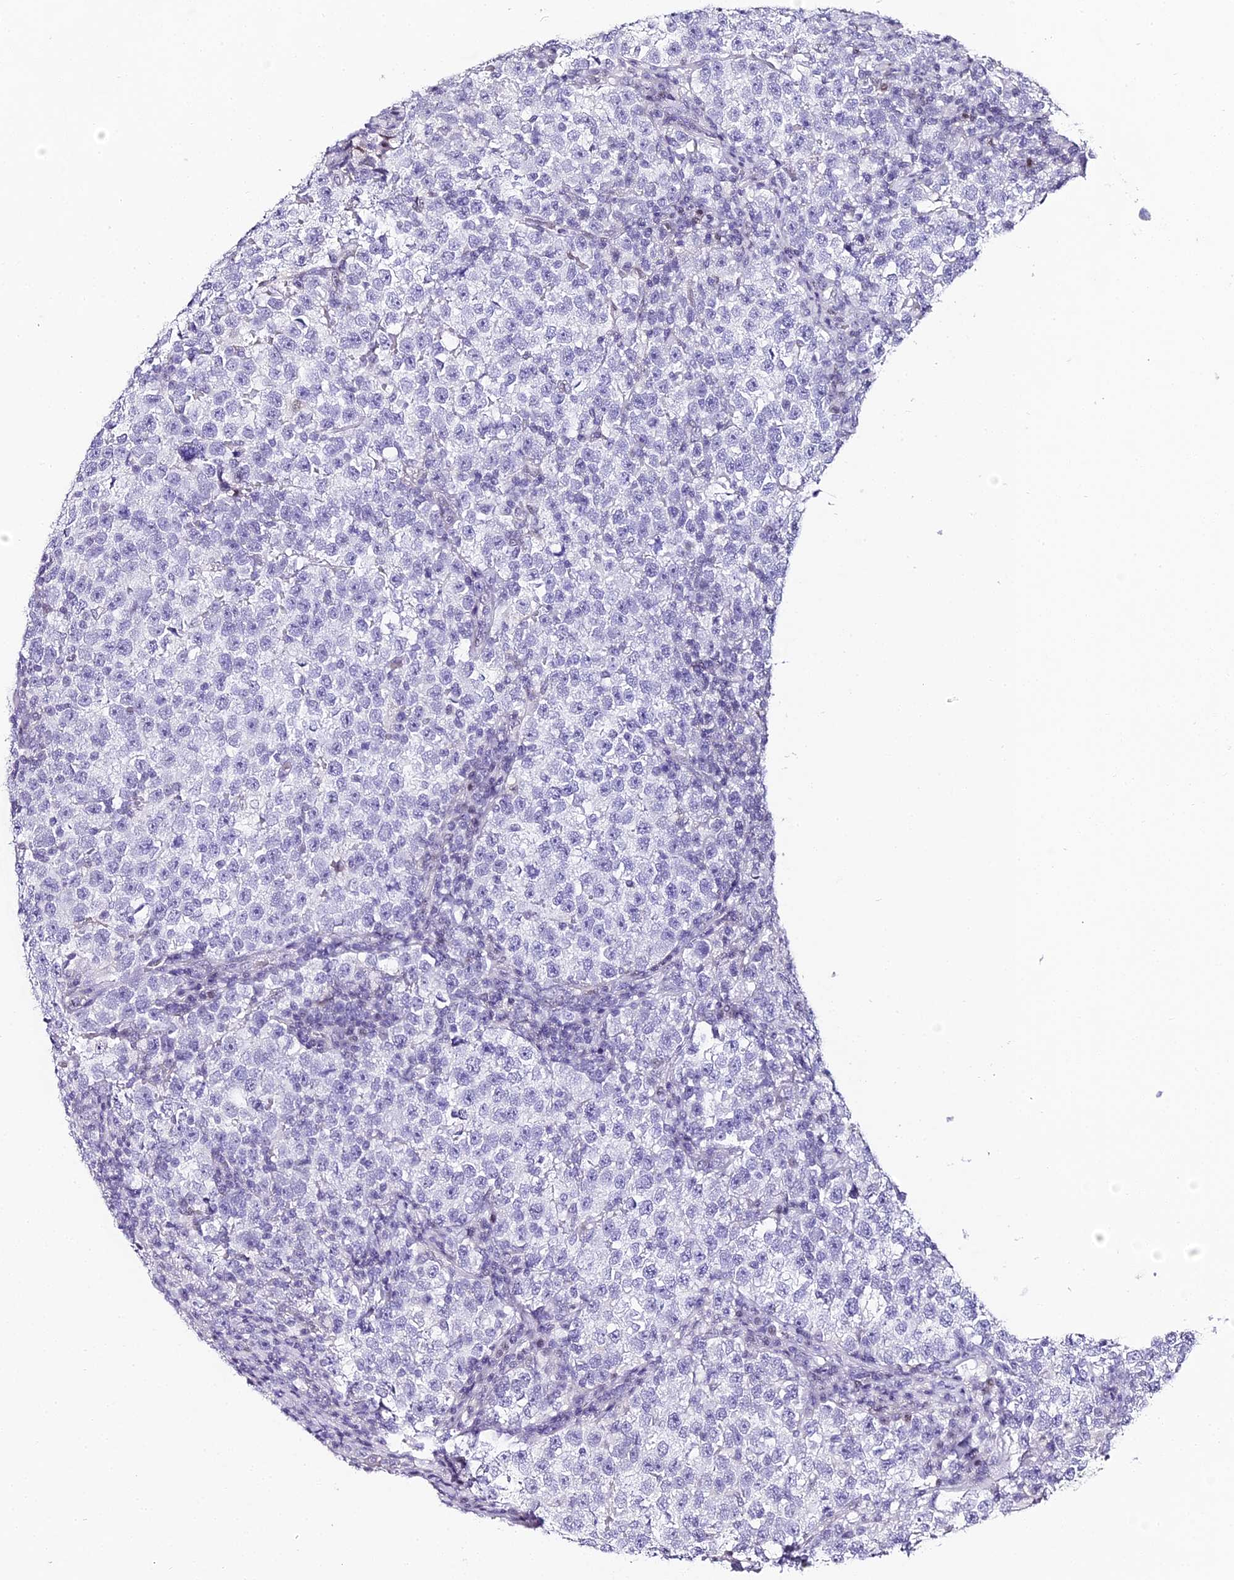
{"staining": {"intensity": "negative", "quantity": "none", "location": "none"}, "tissue": "testis cancer", "cell_type": "Tumor cells", "image_type": "cancer", "snomed": [{"axis": "morphology", "description": "Normal tissue, NOS"}, {"axis": "morphology", "description": "Seminoma, NOS"}, {"axis": "topography", "description": "Testis"}], "caption": "Immunohistochemistry (IHC) of human seminoma (testis) demonstrates no positivity in tumor cells.", "gene": "ABHD14A-ACY1", "patient": {"sex": "male", "age": 43}}